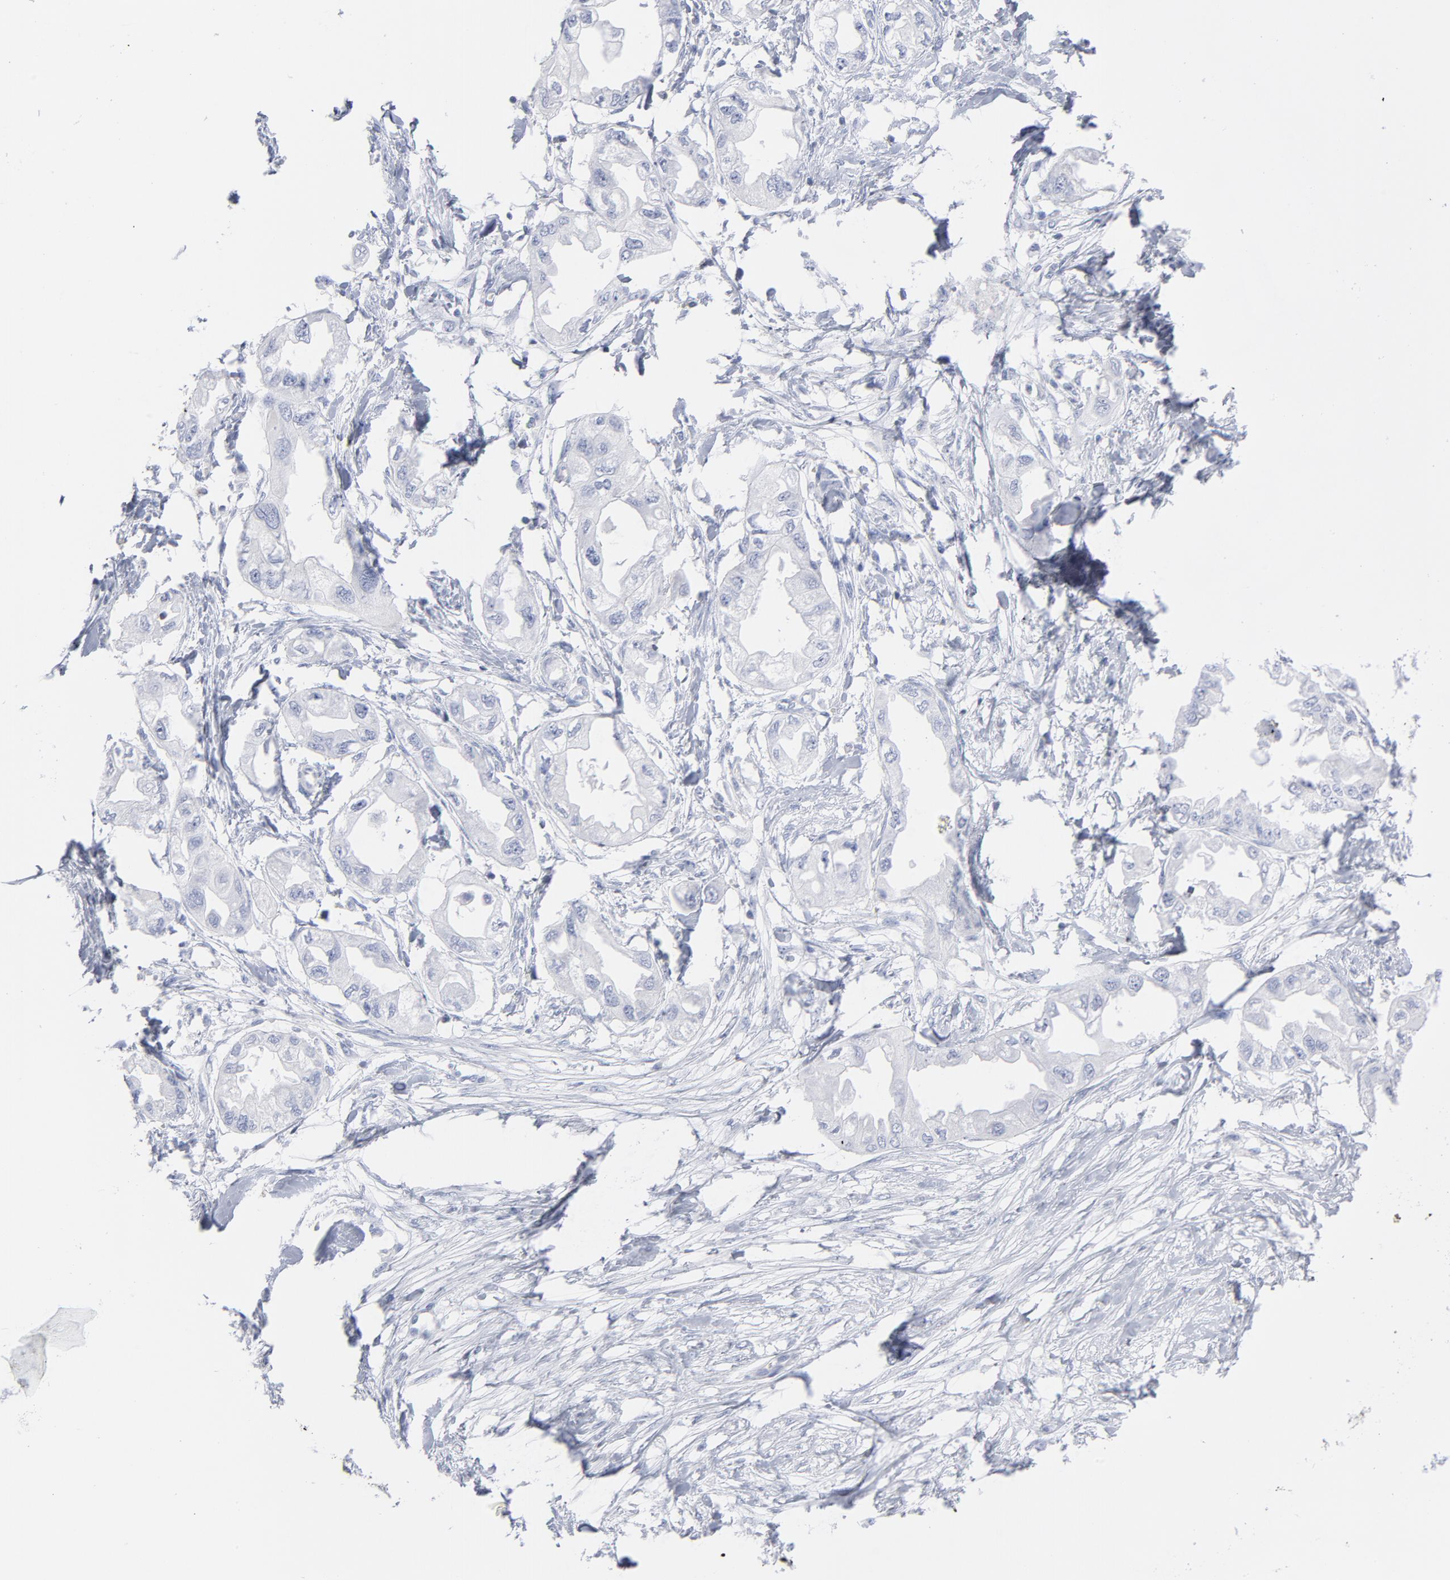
{"staining": {"intensity": "negative", "quantity": "none", "location": "none"}, "tissue": "endometrial cancer", "cell_type": "Tumor cells", "image_type": "cancer", "snomed": [{"axis": "morphology", "description": "Adenocarcinoma, NOS"}, {"axis": "topography", "description": "Endometrium"}], "caption": "Tumor cells show no significant protein positivity in endometrial cancer. (Immunohistochemistry (ihc), brightfield microscopy, high magnification).", "gene": "P2RY8", "patient": {"sex": "female", "age": 67}}